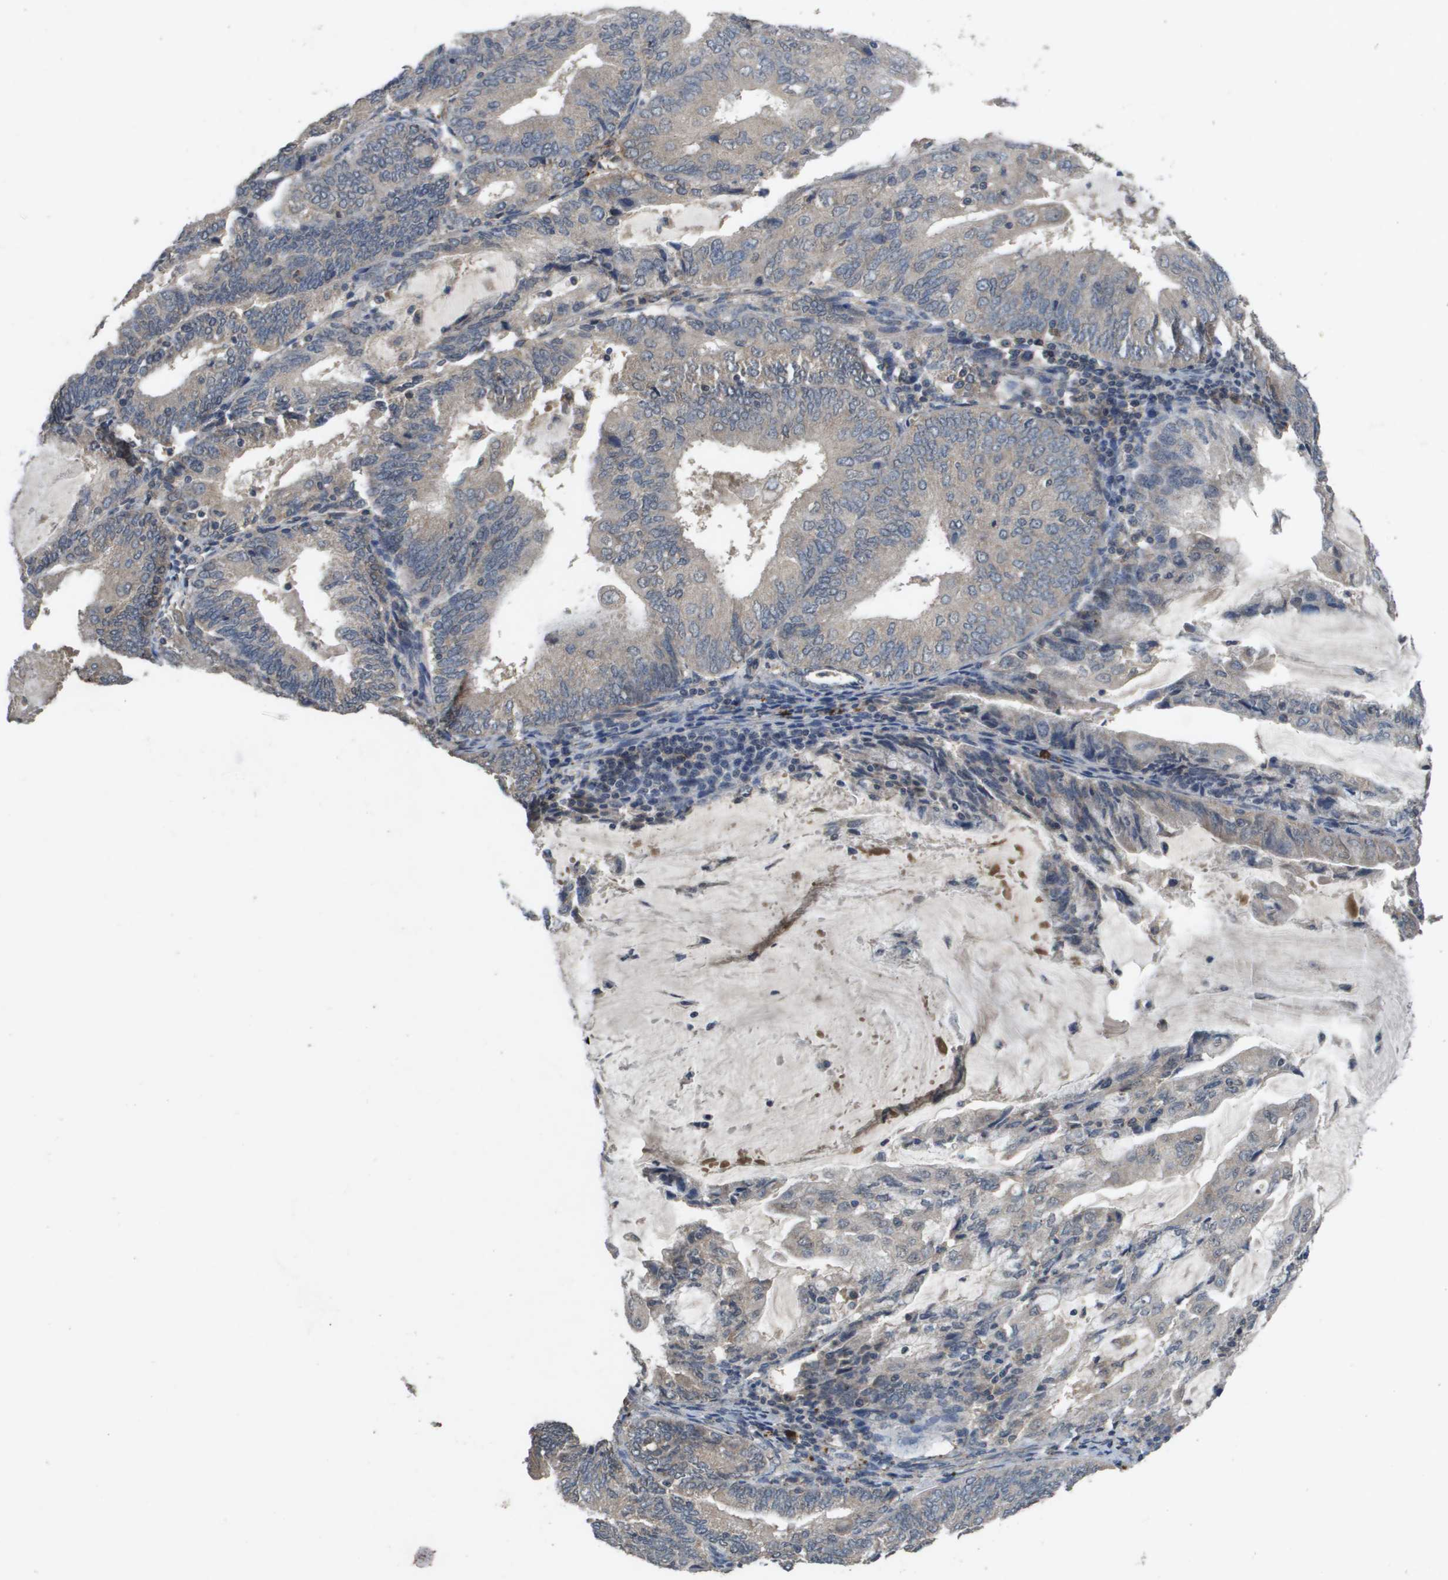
{"staining": {"intensity": "weak", "quantity": "<25%", "location": "cytoplasmic/membranous"}, "tissue": "endometrial cancer", "cell_type": "Tumor cells", "image_type": "cancer", "snomed": [{"axis": "morphology", "description": "Adenocarcinoma, NOS"}, {"axis": "topography", "description": "Endometrium"}], "caption": "Tumor cells are negative for protein expression in human endometrial cancer (adenocarcinoma). Brightfield microscopy of IHC stained with DAB (3,3'-diaminobenzidine) (brown) and hematoxylin (blue), captured at high magnification.", "gene": "PROC", "patient": {"sex": "female", "age": 81}}